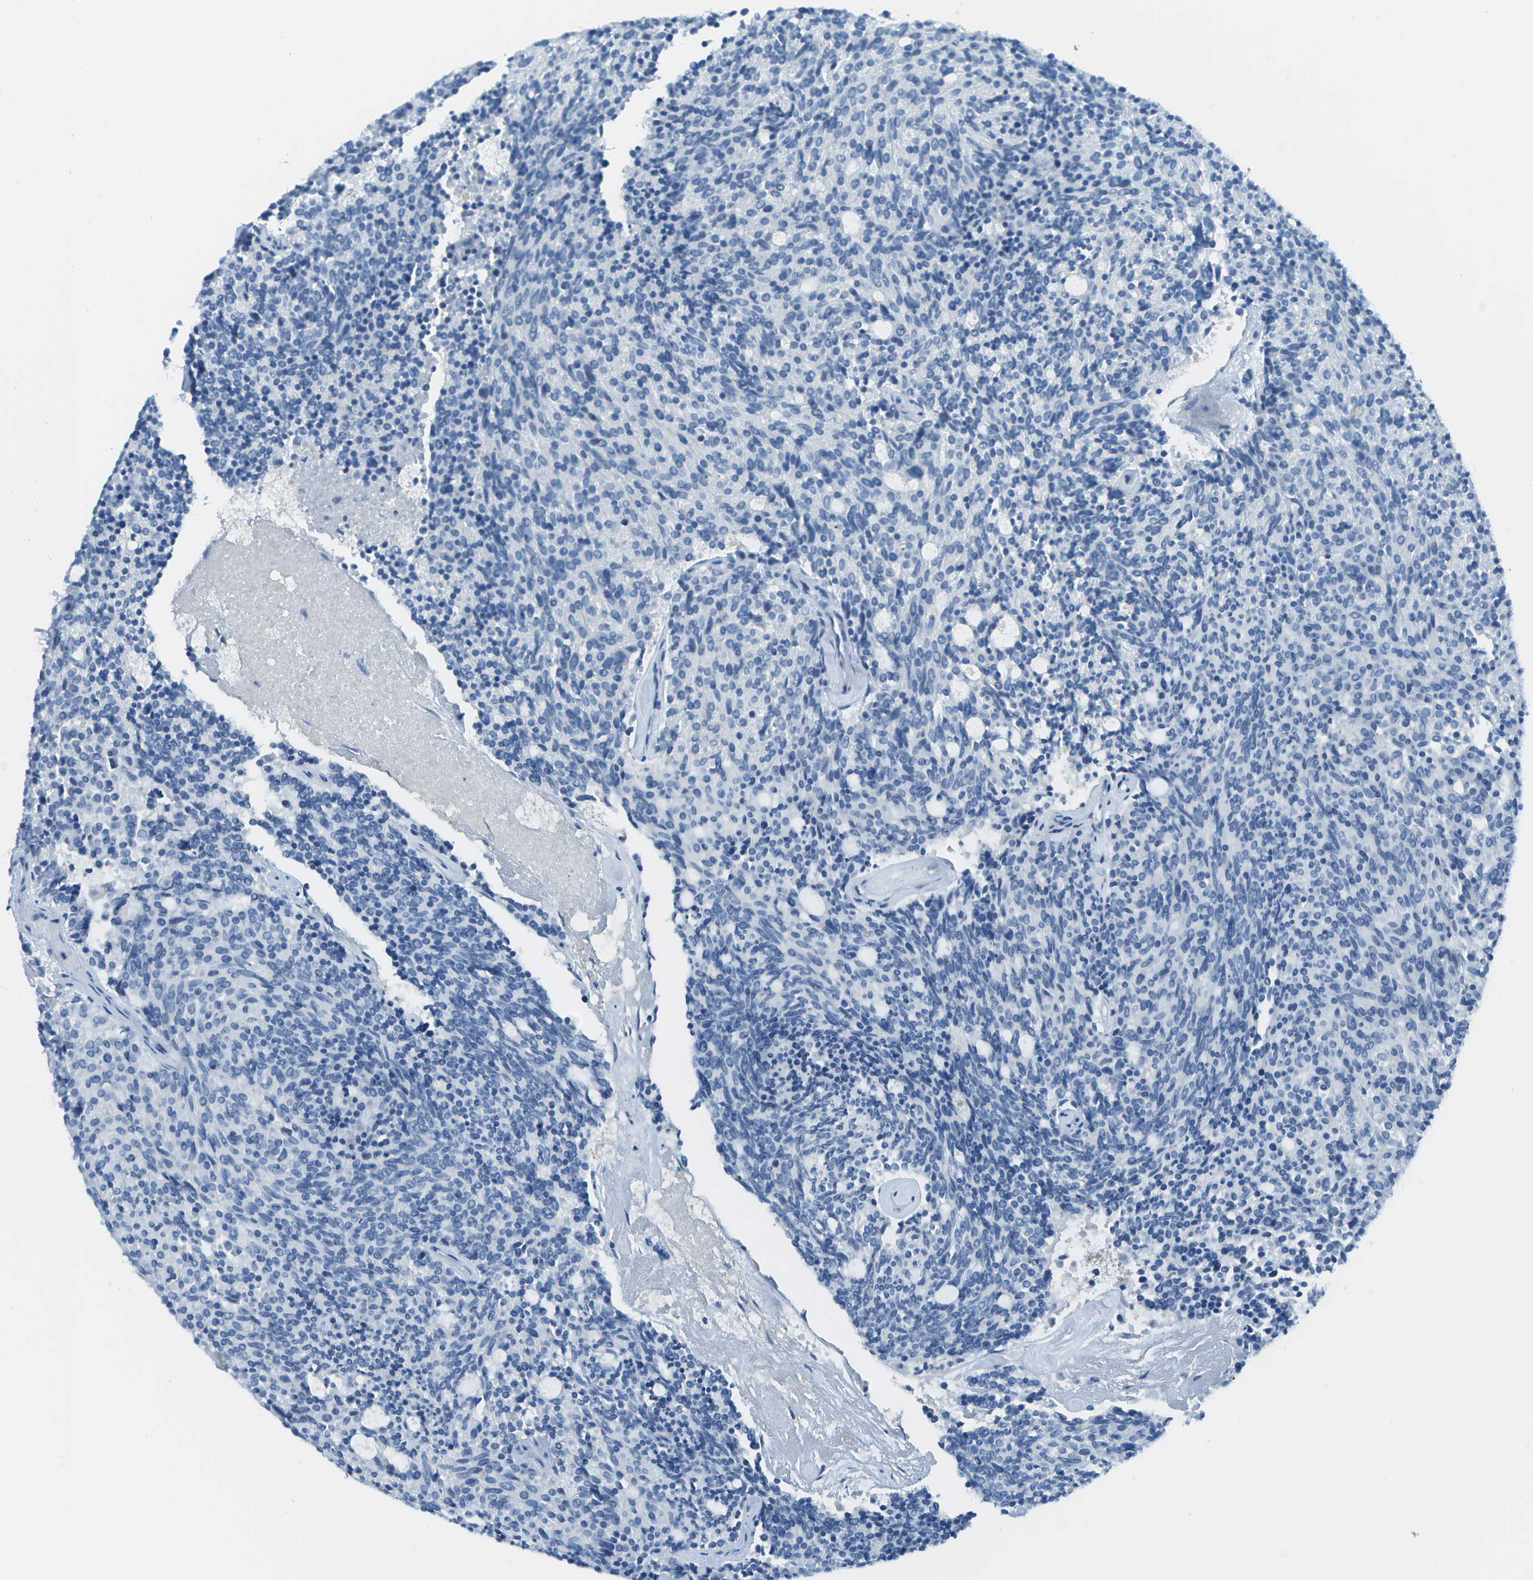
{"staining": {"intensity": "negative", "quantity": "none", "location": "none"}, "tissue": "carcinoid", "cell_type": "Tumor cells", "image_type": "cancer", "snomed": [{"axis": "morphology", "description": "Carcinoid, malignant, NOS"}, {"axis": "topography", "description": "Pancreas"}], "caption": "A high-resolution image shows immunohistochemistry (IHC) staining of carcinoid, which shows no significant positivity in tumor cells. (IHC, brightfield microscopy, high magnification).", "gene": "C1S", "patient": {"sex": "female", "age": 54}}